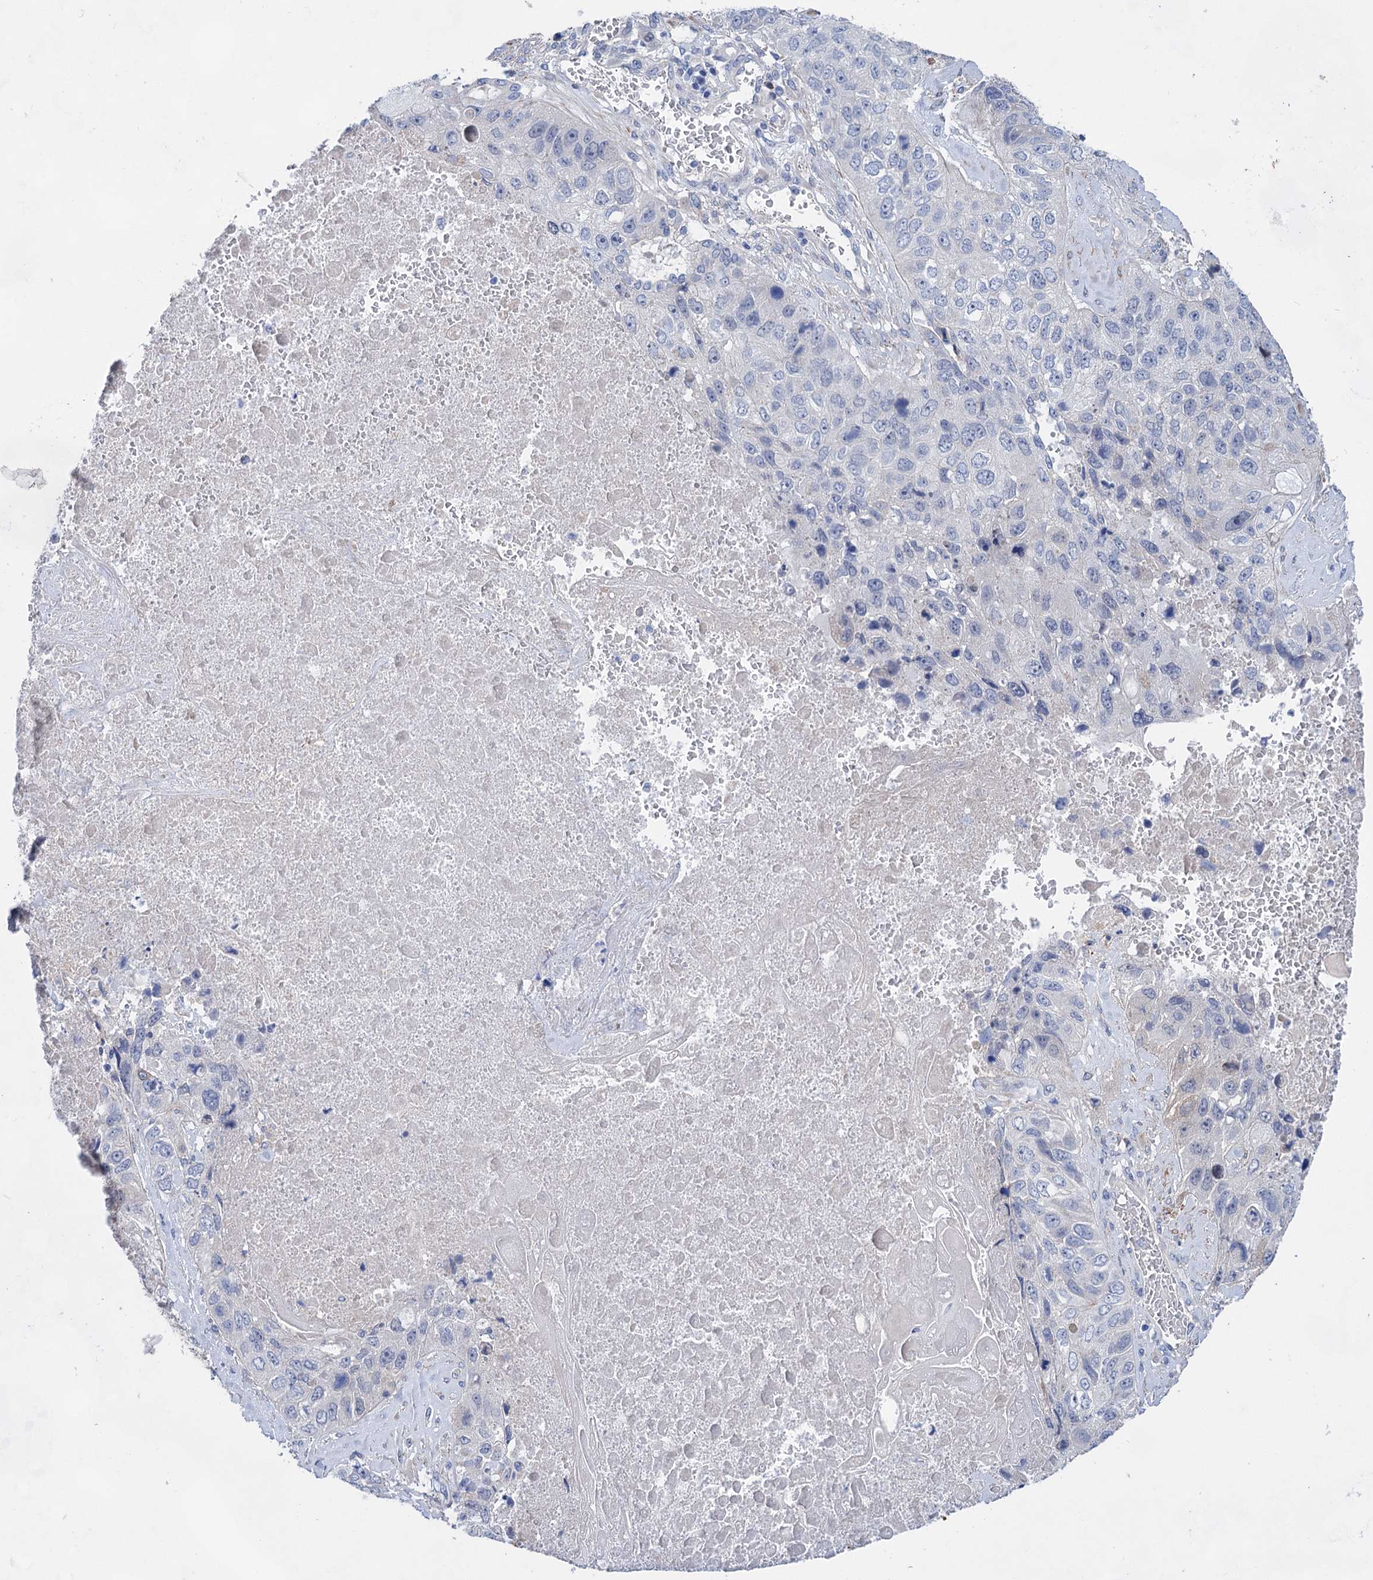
{"staining": {"intensity": "negative", "quantity": "none", "location": "none"}, "tissue": "lung cancer", "cell_type": "Tumor cells", "image_type": "cancer", "snomed": [{"axis": "morphology", "description": "Squamous cell carcinoma, NOS"}, {"axis": "topography", "description": "Lung"}], "caption": "A micrograph of lung cancer (squamous cell carcinoma) stained for a protein exhibits no brown staining in tumor cells.", "gene": "GPR155", "patient": {"sex": "male", "age": 61}}